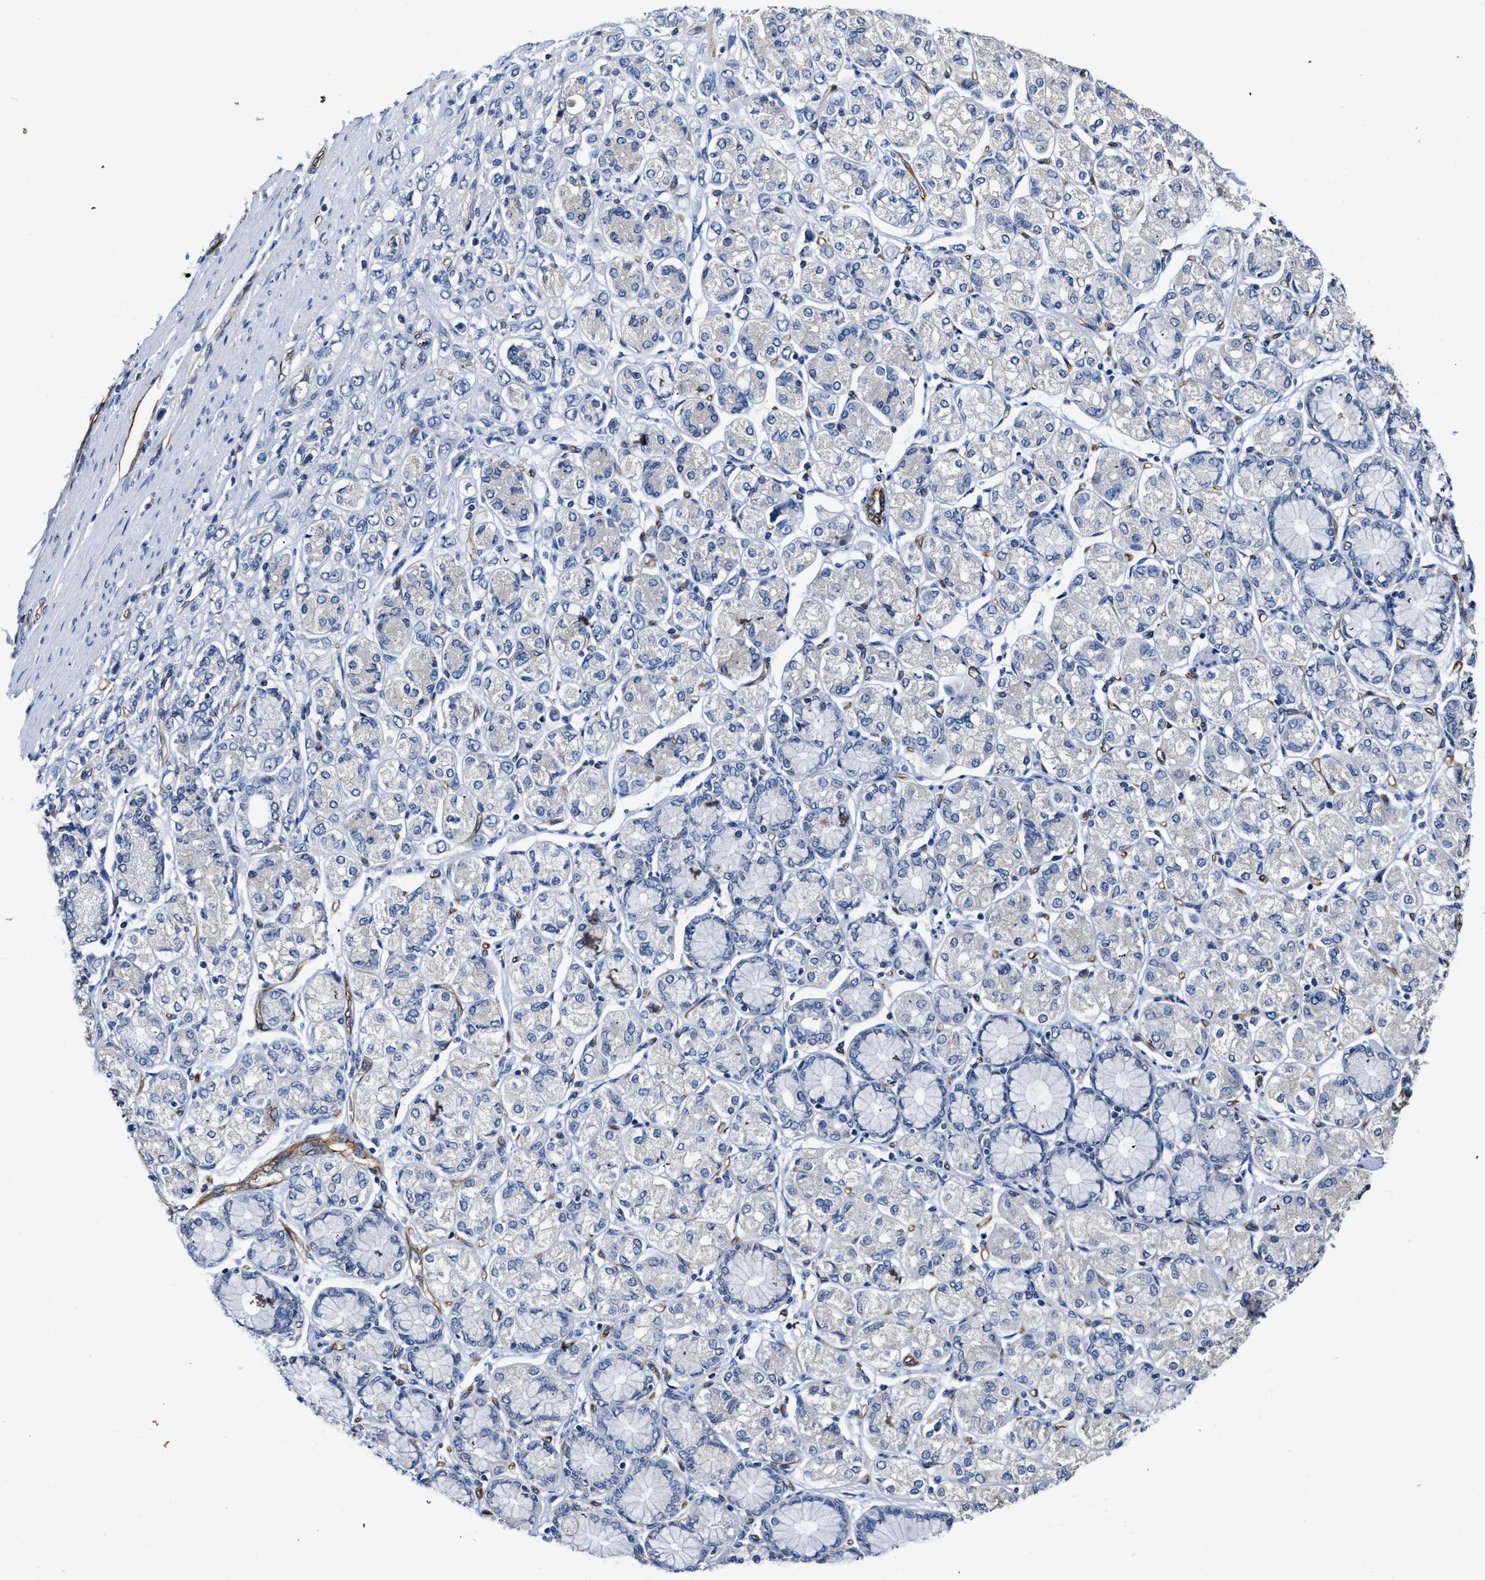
{"staining": {"intensity": "negative", "quantity": "none", "location": "none"}, "tissue": "stomach cancer", "cell_type": "Tumor cells", "image_type": "cancer", "snomed": [{"axis": "morphology", "description": "Adenocarcinoma, NOS"}, {"axis": "topography", "description": "Stomach"}], "caption": "Tumor cells show no significant staining in adenocarcinoma (stomach).", "gene": "C22orf42", "patient": {"sex": "female", "age": 65}}